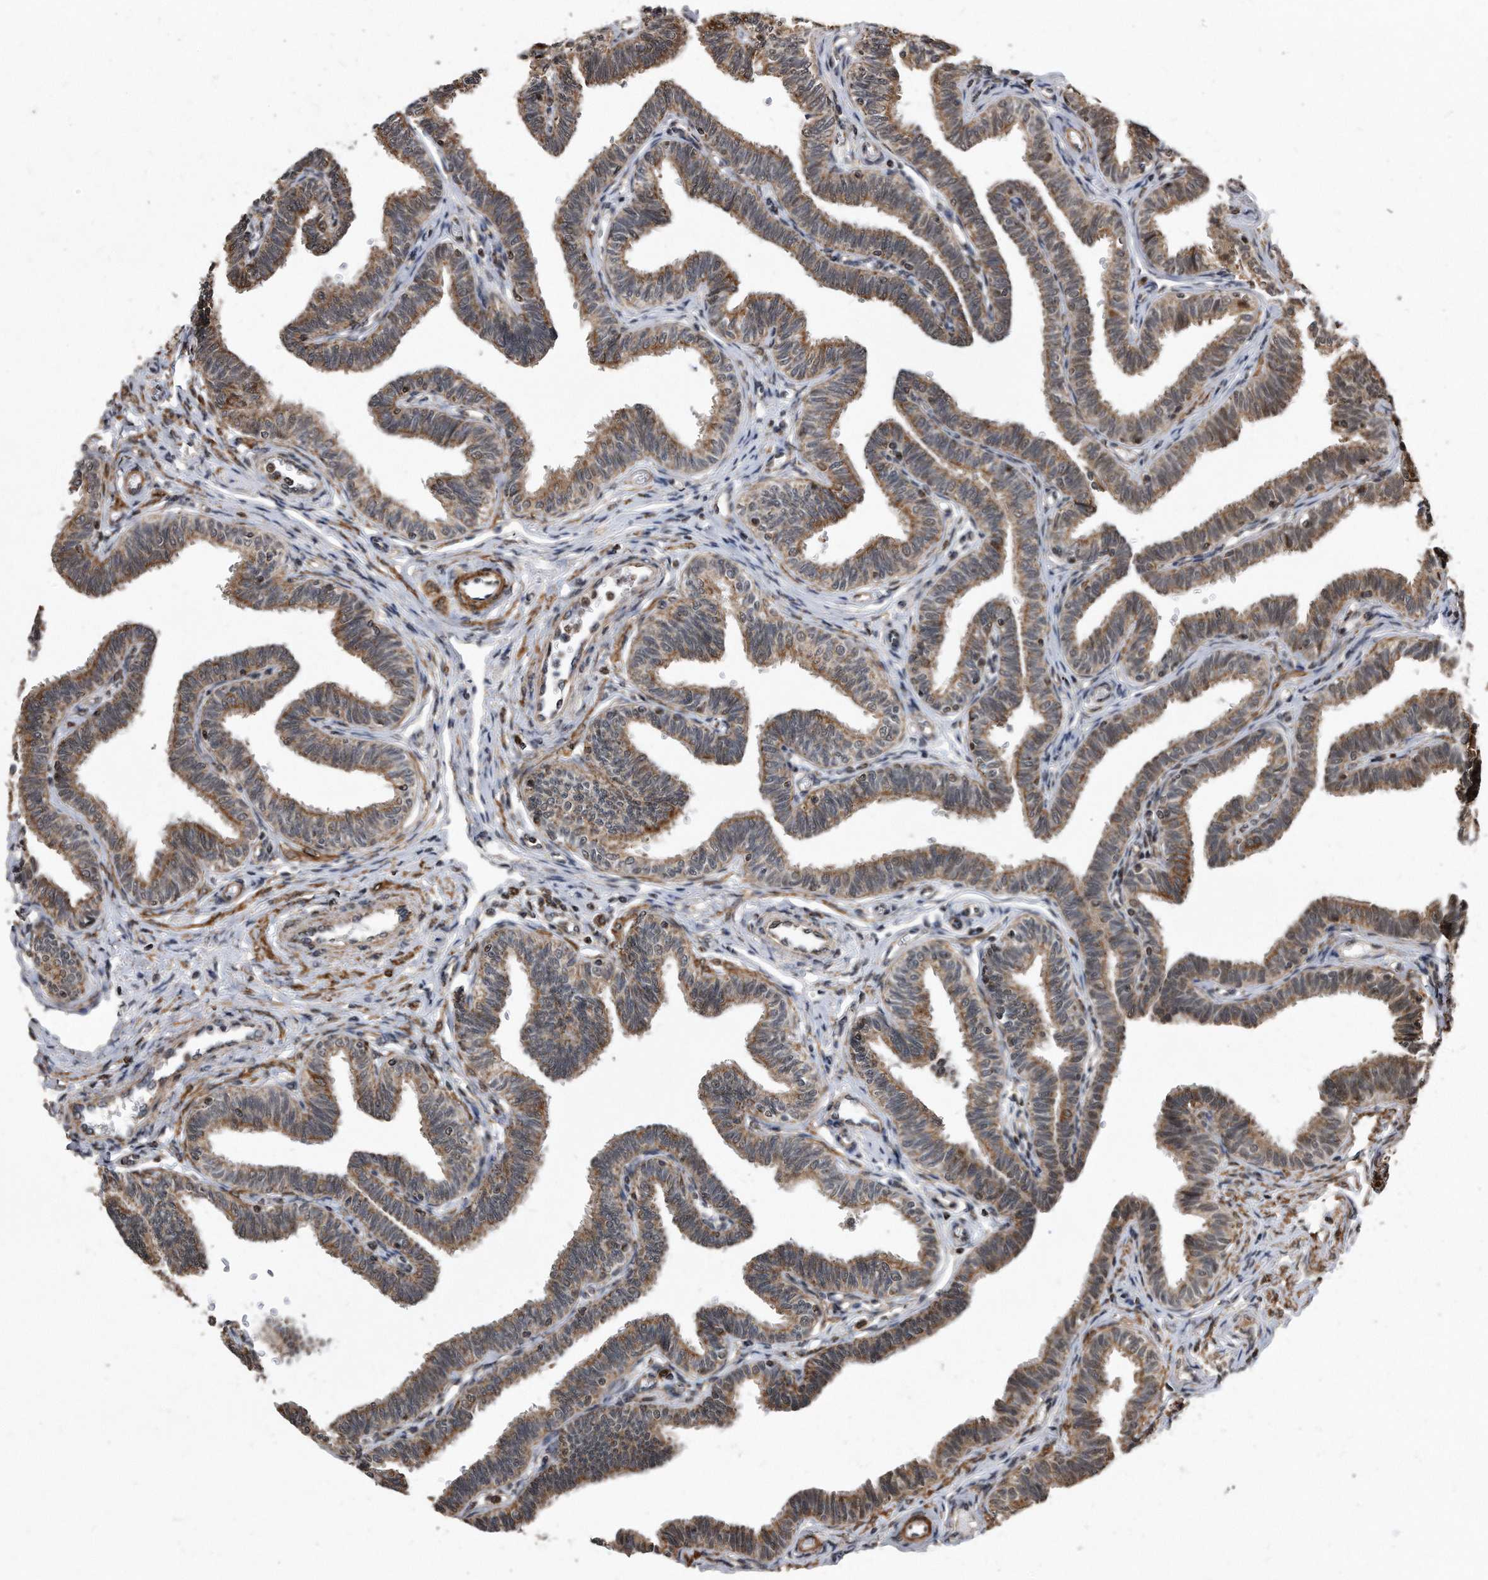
{"staining": {"intensity": "moderate", "quantity": ">75%", "location": "cytoplasmic/membranous"}, "tissue": "fallopian tube", "cell_type": "Glandular cells", "image_type": "normal", "snomed": [{"axis": "morphology", "description": "Normal tissue, NOS"}, {"axis": "topography", "description": "Fallopian tube"}, {"axis": "topography", "description": "Ovary"}], "caption": "Immunohistochemical staining of unremarkable fallopian tube exhibits >75% levels of moderate cytoplasmic/membranous protein expression in approximately >75% of glandular cells.", "gene": "DUSP22", "patient": {"sex": "female", "age": 23}}